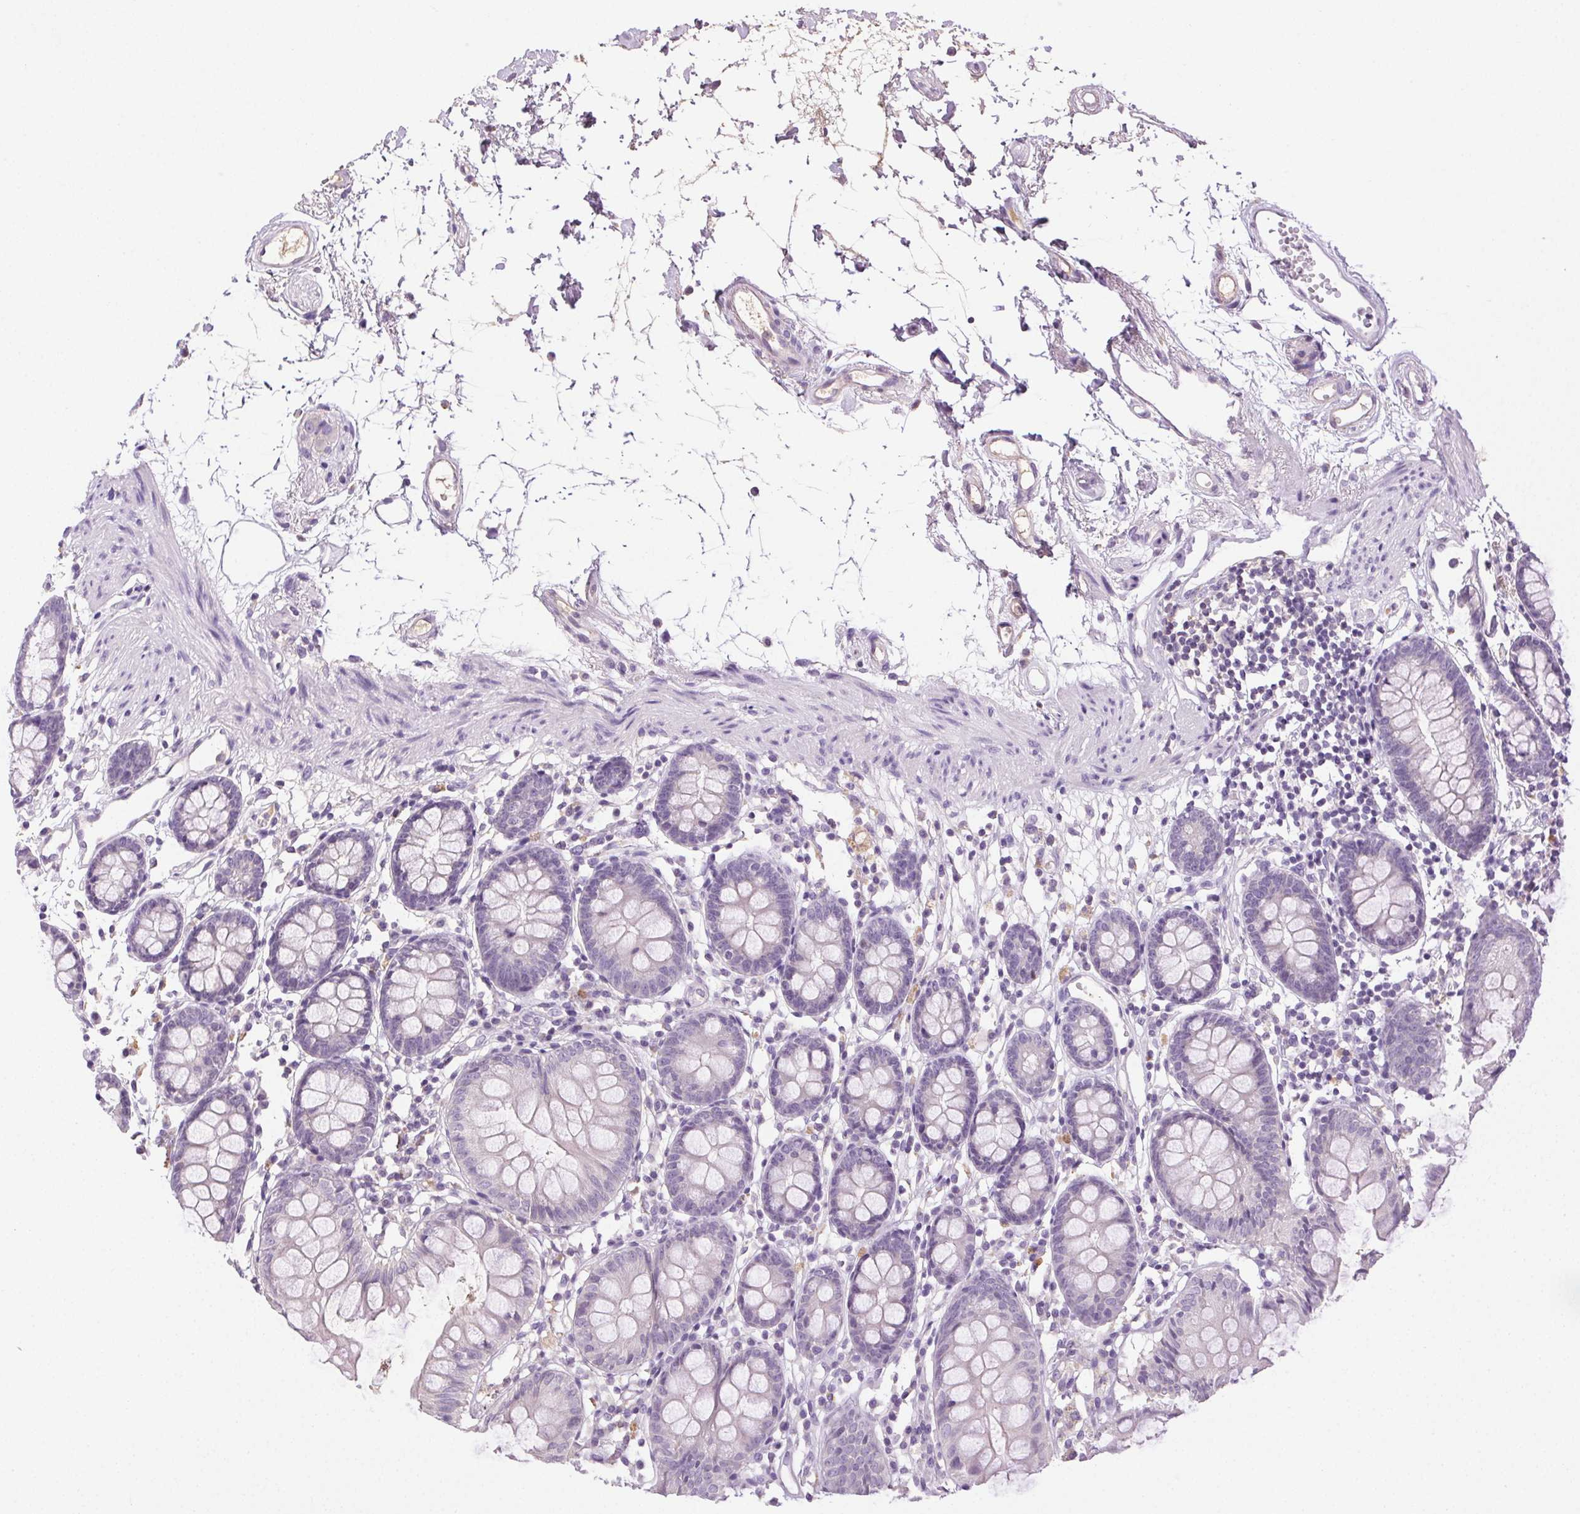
{"staining": {"intensity": "weak", "quantity": "<25%", "location": "cytoplasmic/membranous"}, "tissue": "colon", "cell_type": "Endothelial cells", "image_type": "normal", "snomed": [{"axis": "morphology", "description": "Normal tissue, NOS"}, {"axis": "topography", "description": "Colon"}], "caption": "Human colon stained for a protein using IHC shows no staining in endothelial cells.", "gene": "BPIFB2", "patient": {"sex": "female", "age": 84}}